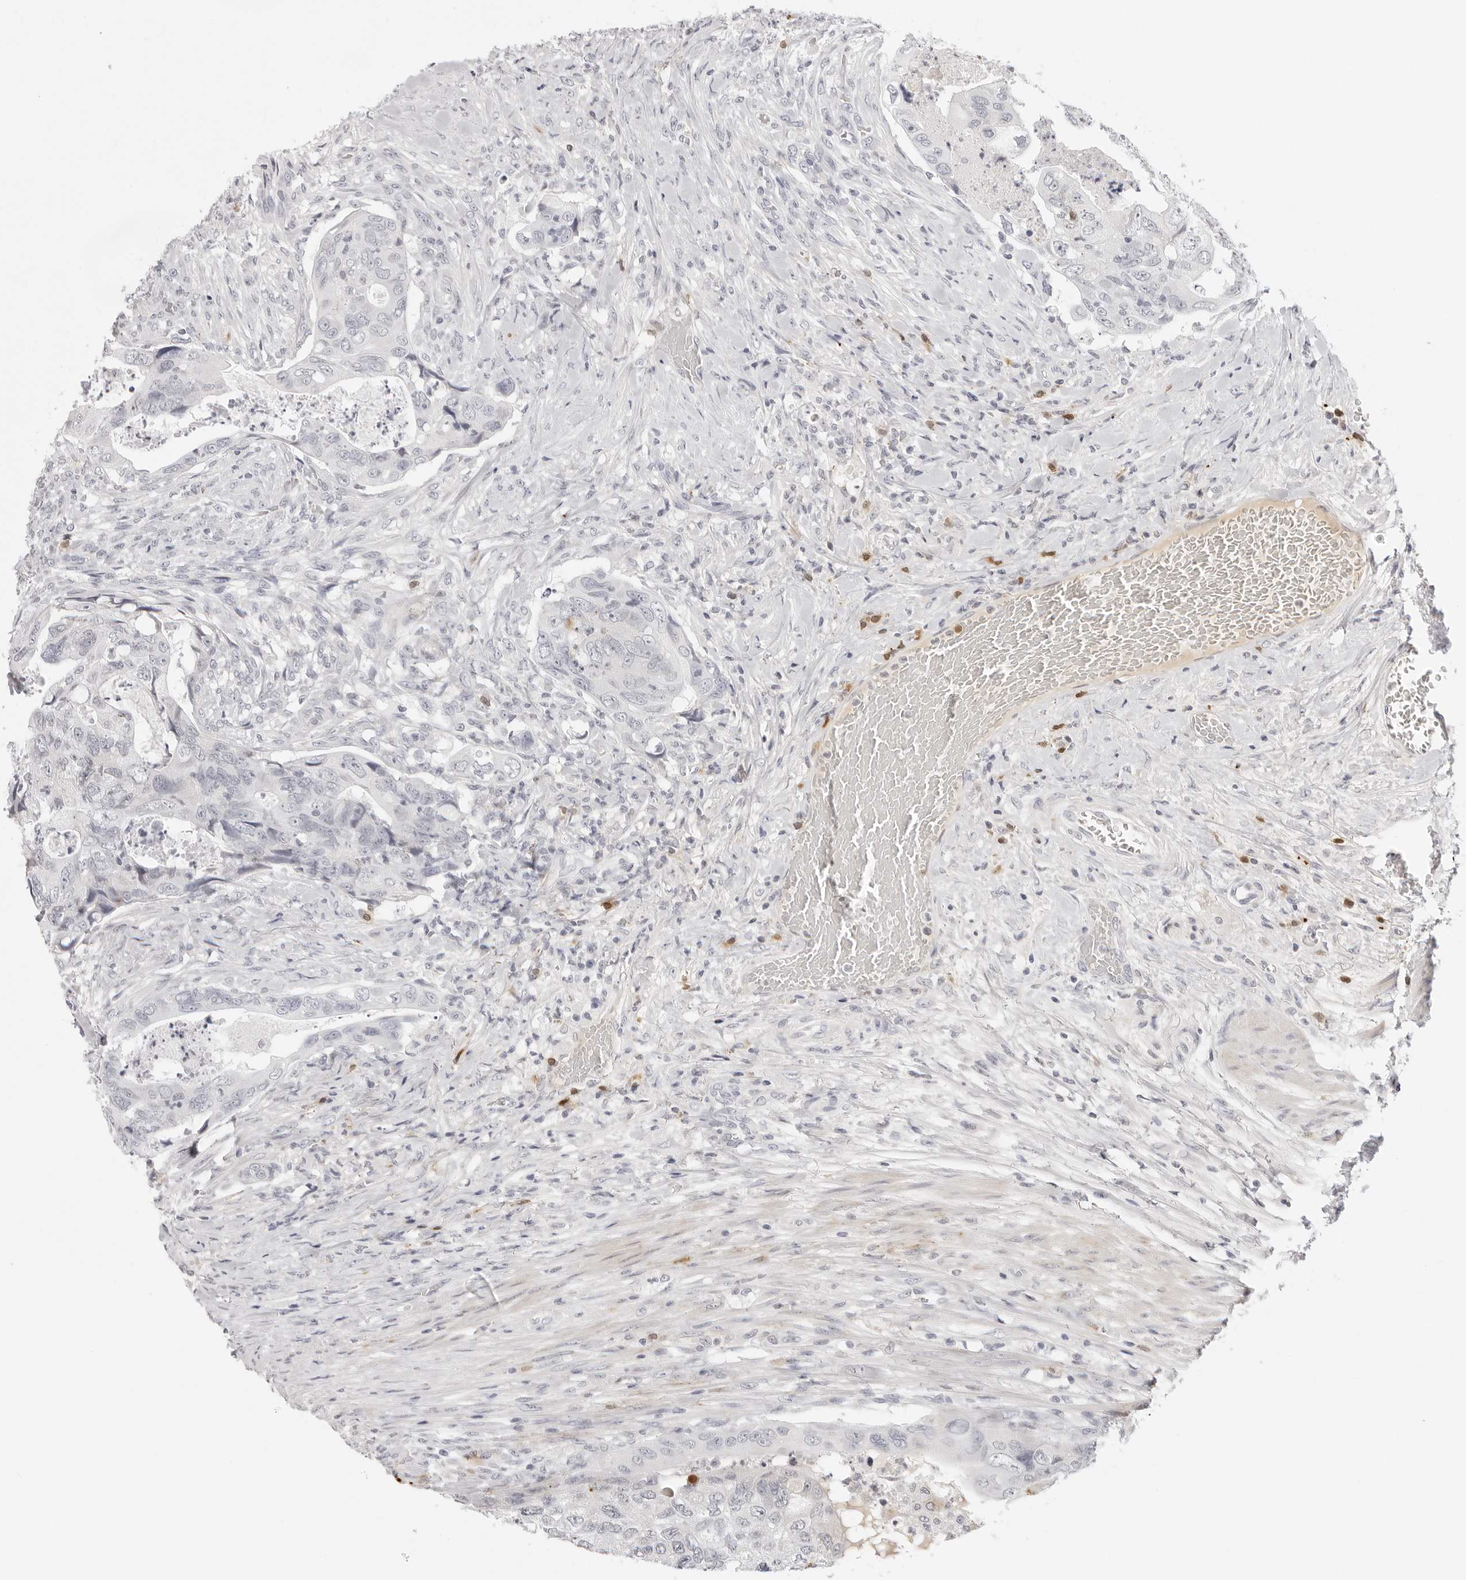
{"staining": {"intensity": "negative", "quantity": "none", "location": "none"}, "tissue": "colorectal cancer", "cell_type": "Tumor cells", "image_type": "cancer", "snomed": [{"axis": "morphology", "description": "Adenocarcinoma, NOS"}, {"axis": "topography", "description": "Rectum"}], "caption": "This micrograph is of adenocarcinoma (colorectal) stained with immunohistochemistry (IHC) to label a protein in brown with the nuclei are counter-stained blue. There is no expression in tumor cells.", "gene": "STRADB", "patient": {"sex": "male", "age": 63}}